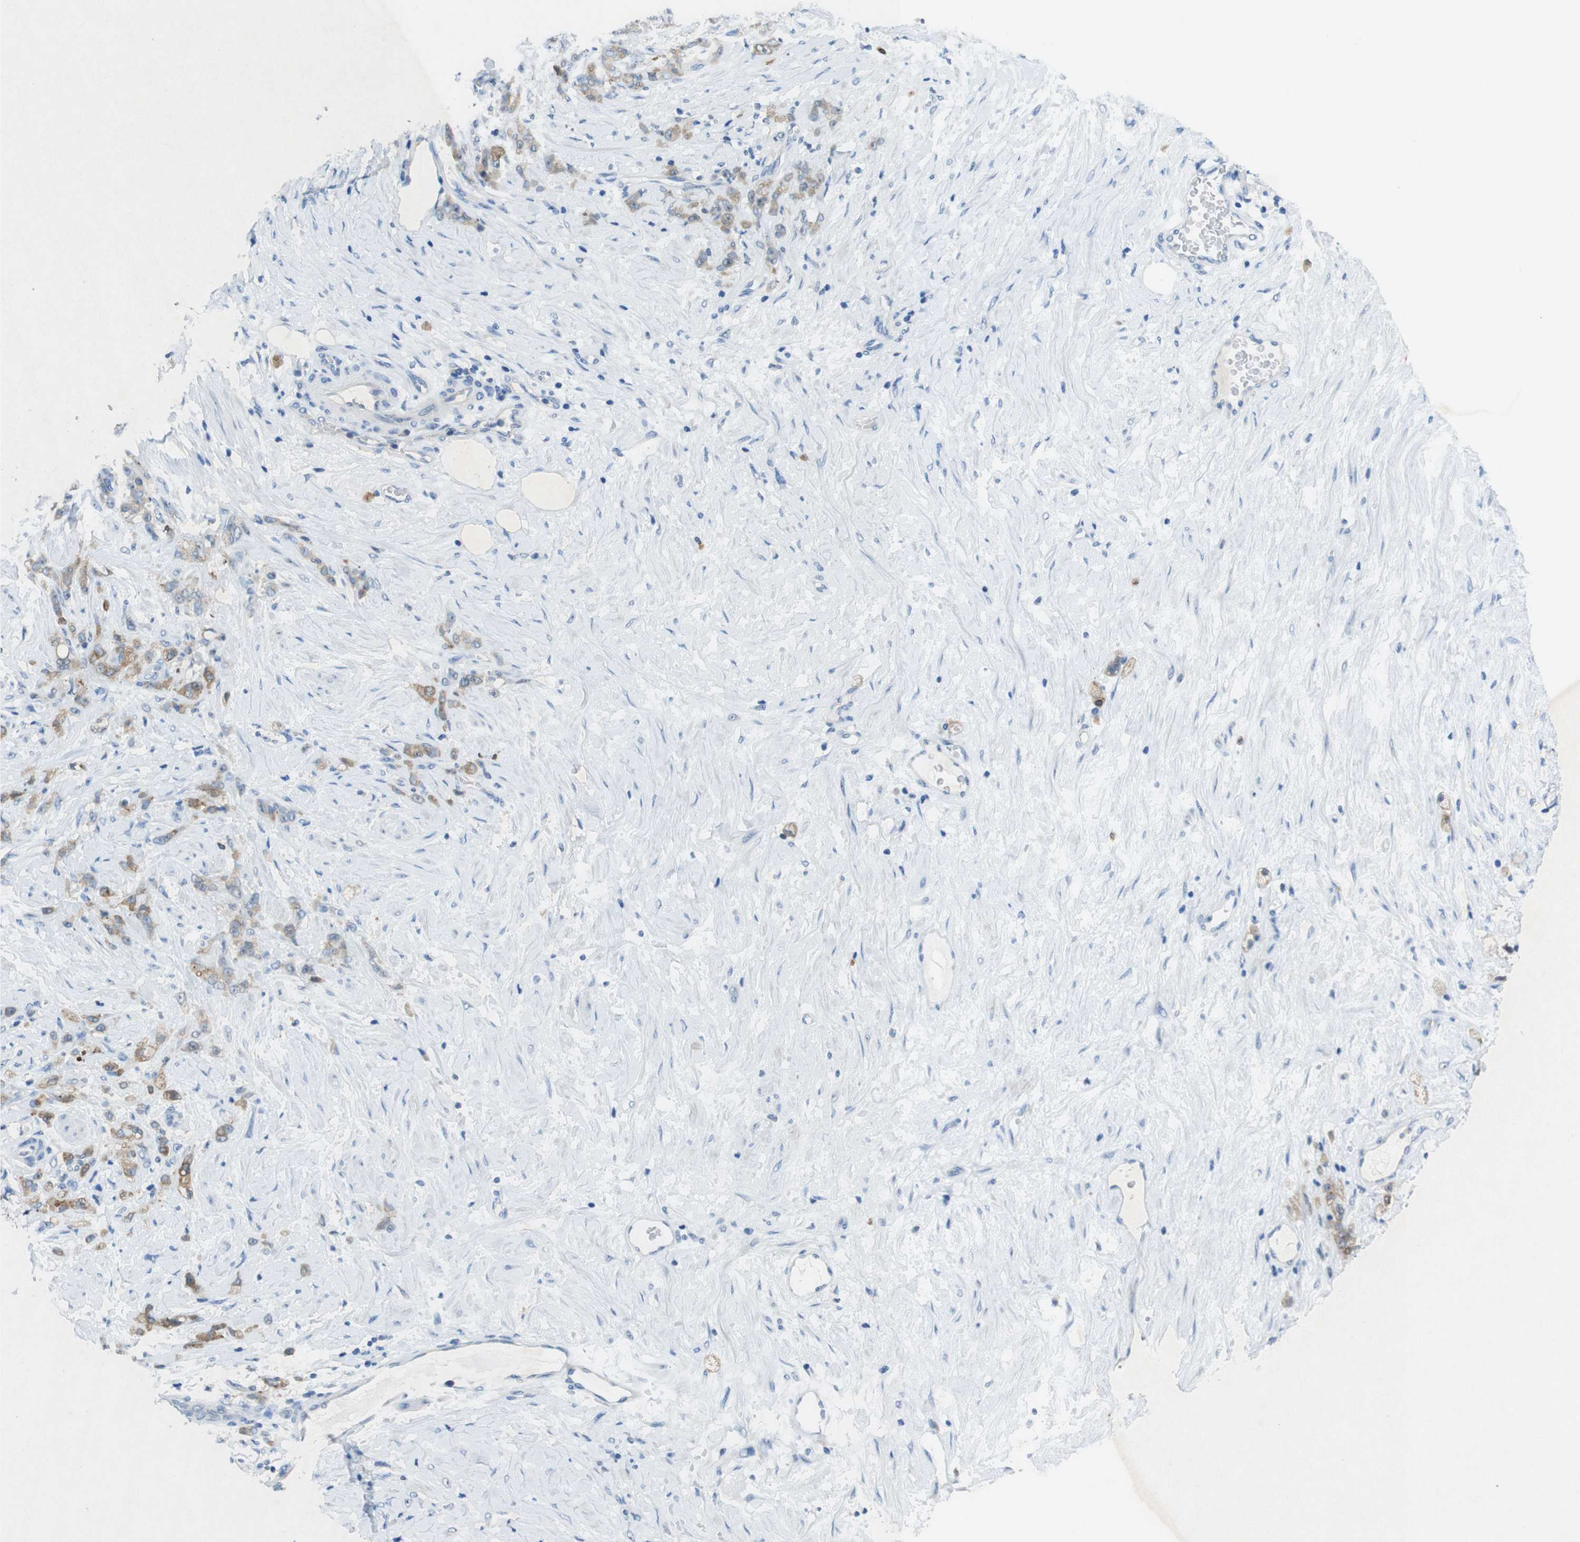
{"staining": {"intensity": "weak", "quantity": ">75%", "location": "cytoplasmic/membranous"}, "tissue": "stomach cancer", "cell_type": "Tumor cells", "image_type": "cancer", "snomed": [{"axis": "morphology", "description": "Adenocarcinoma, NOS"}, {"axis": "topography", "description": "Stomach"}], "caption": "An immunohistochemistry (IHC) photomicrograph of neoplastic tissue is shown. Protein staining in brown highlights weak cytoplasmic/membranous positivity in stomach cancer within tumor cells. (Stains: DAB in brown, nuclei in blue, Microscopy: brightfield microscopy at high magnification).", "gene": "TJP3", "patient": {"sex": "male", "age": 82}}